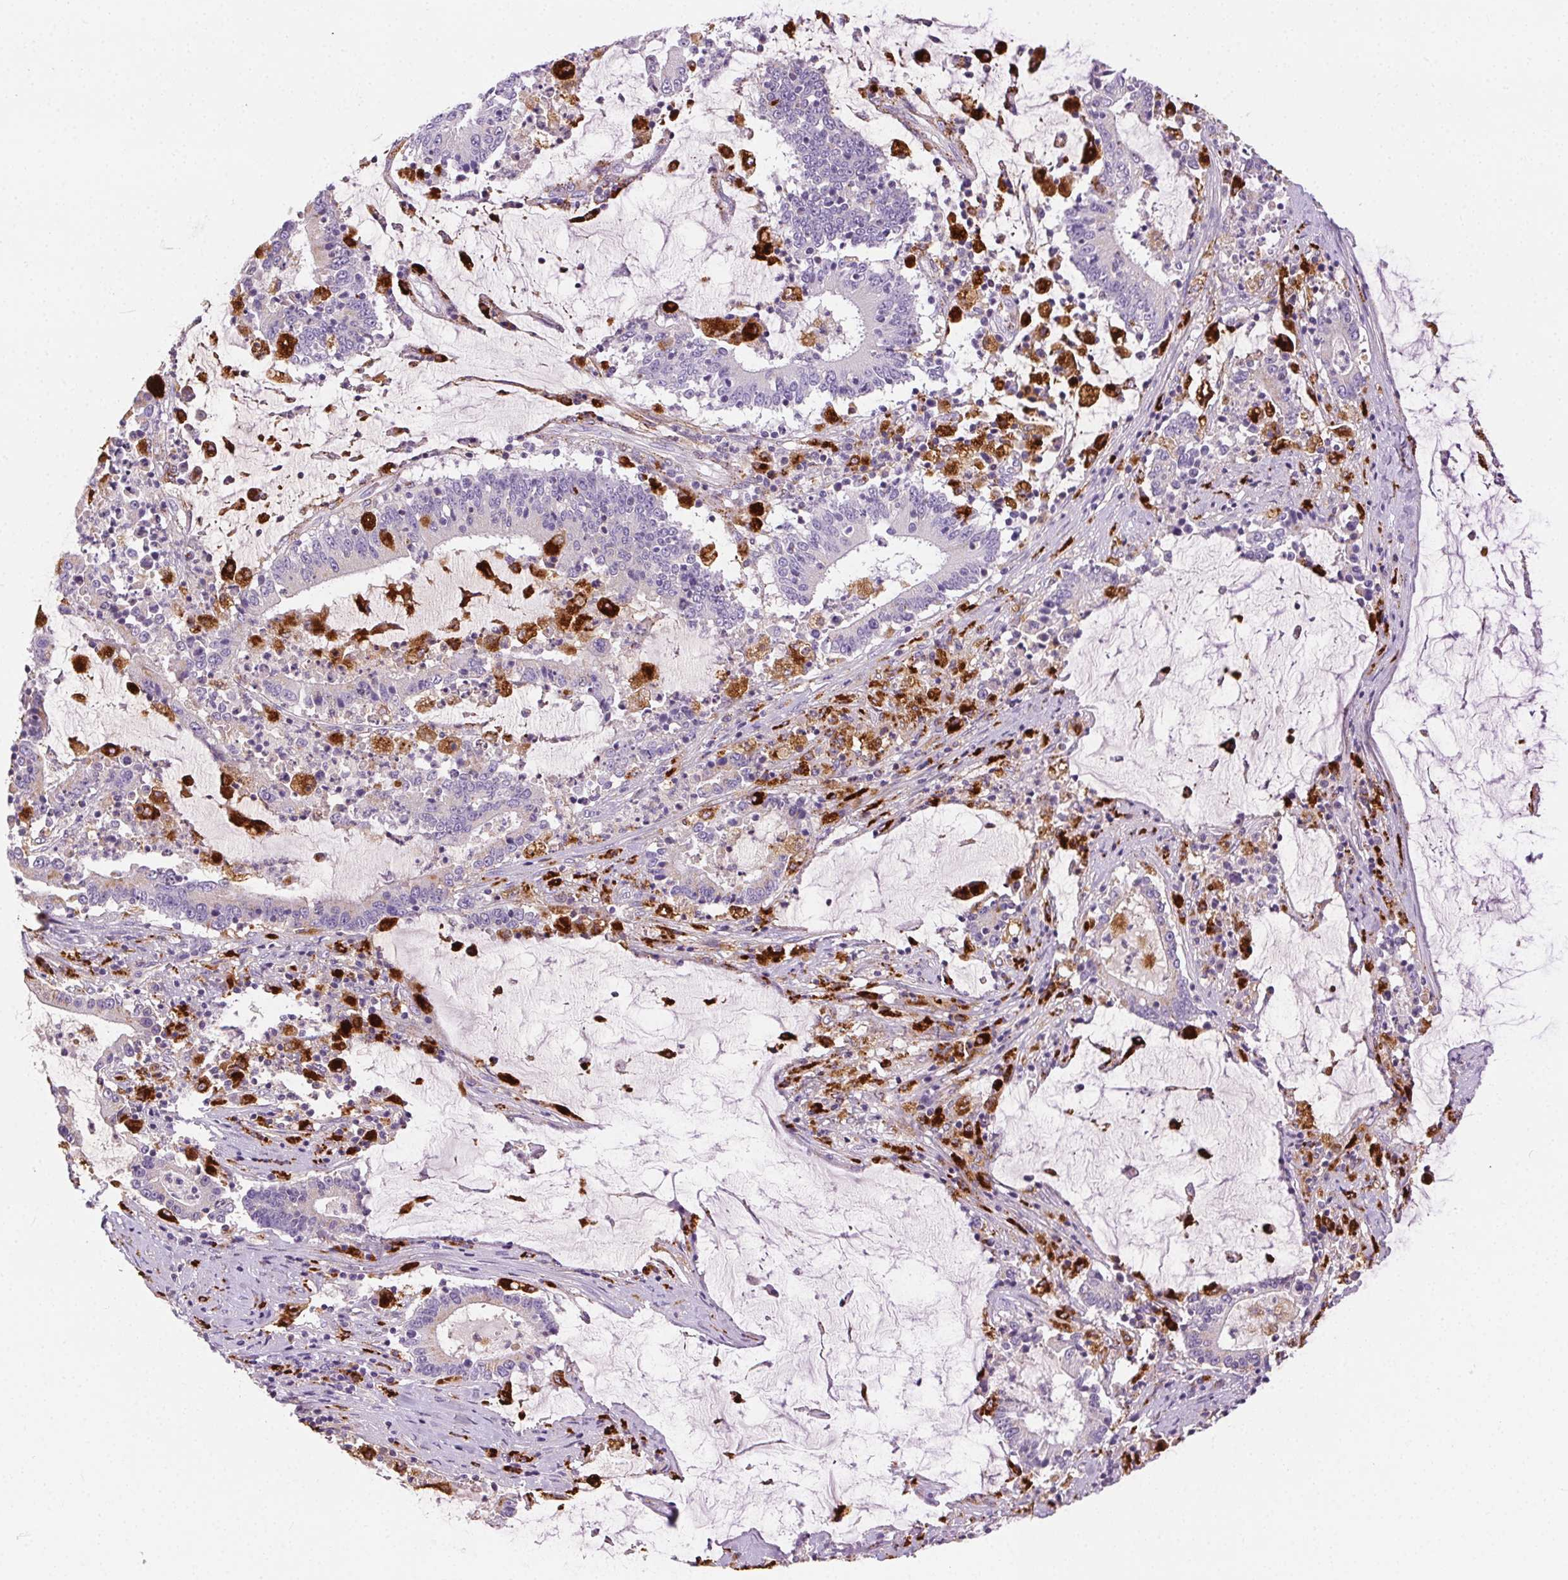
{"staining": {"intensity": "negative", "quantity": "none", "location": "none"}, "tissue": "stomach cancer", "cell_type": "Tumor cells", "image_type": "cancer", "snomed": [{"axis": "morphology", "description": "Adenocarcinoma, NOS"}, {"axis": "topography", "description": "Stomach, upper"}], "caption": "Stomach adenocarcinoma was stained to show a protein in brown. There is no significant positivity in tumor cells.", "gene": "SCPEP1", "patient": {"sex": "male", "age": 68}}